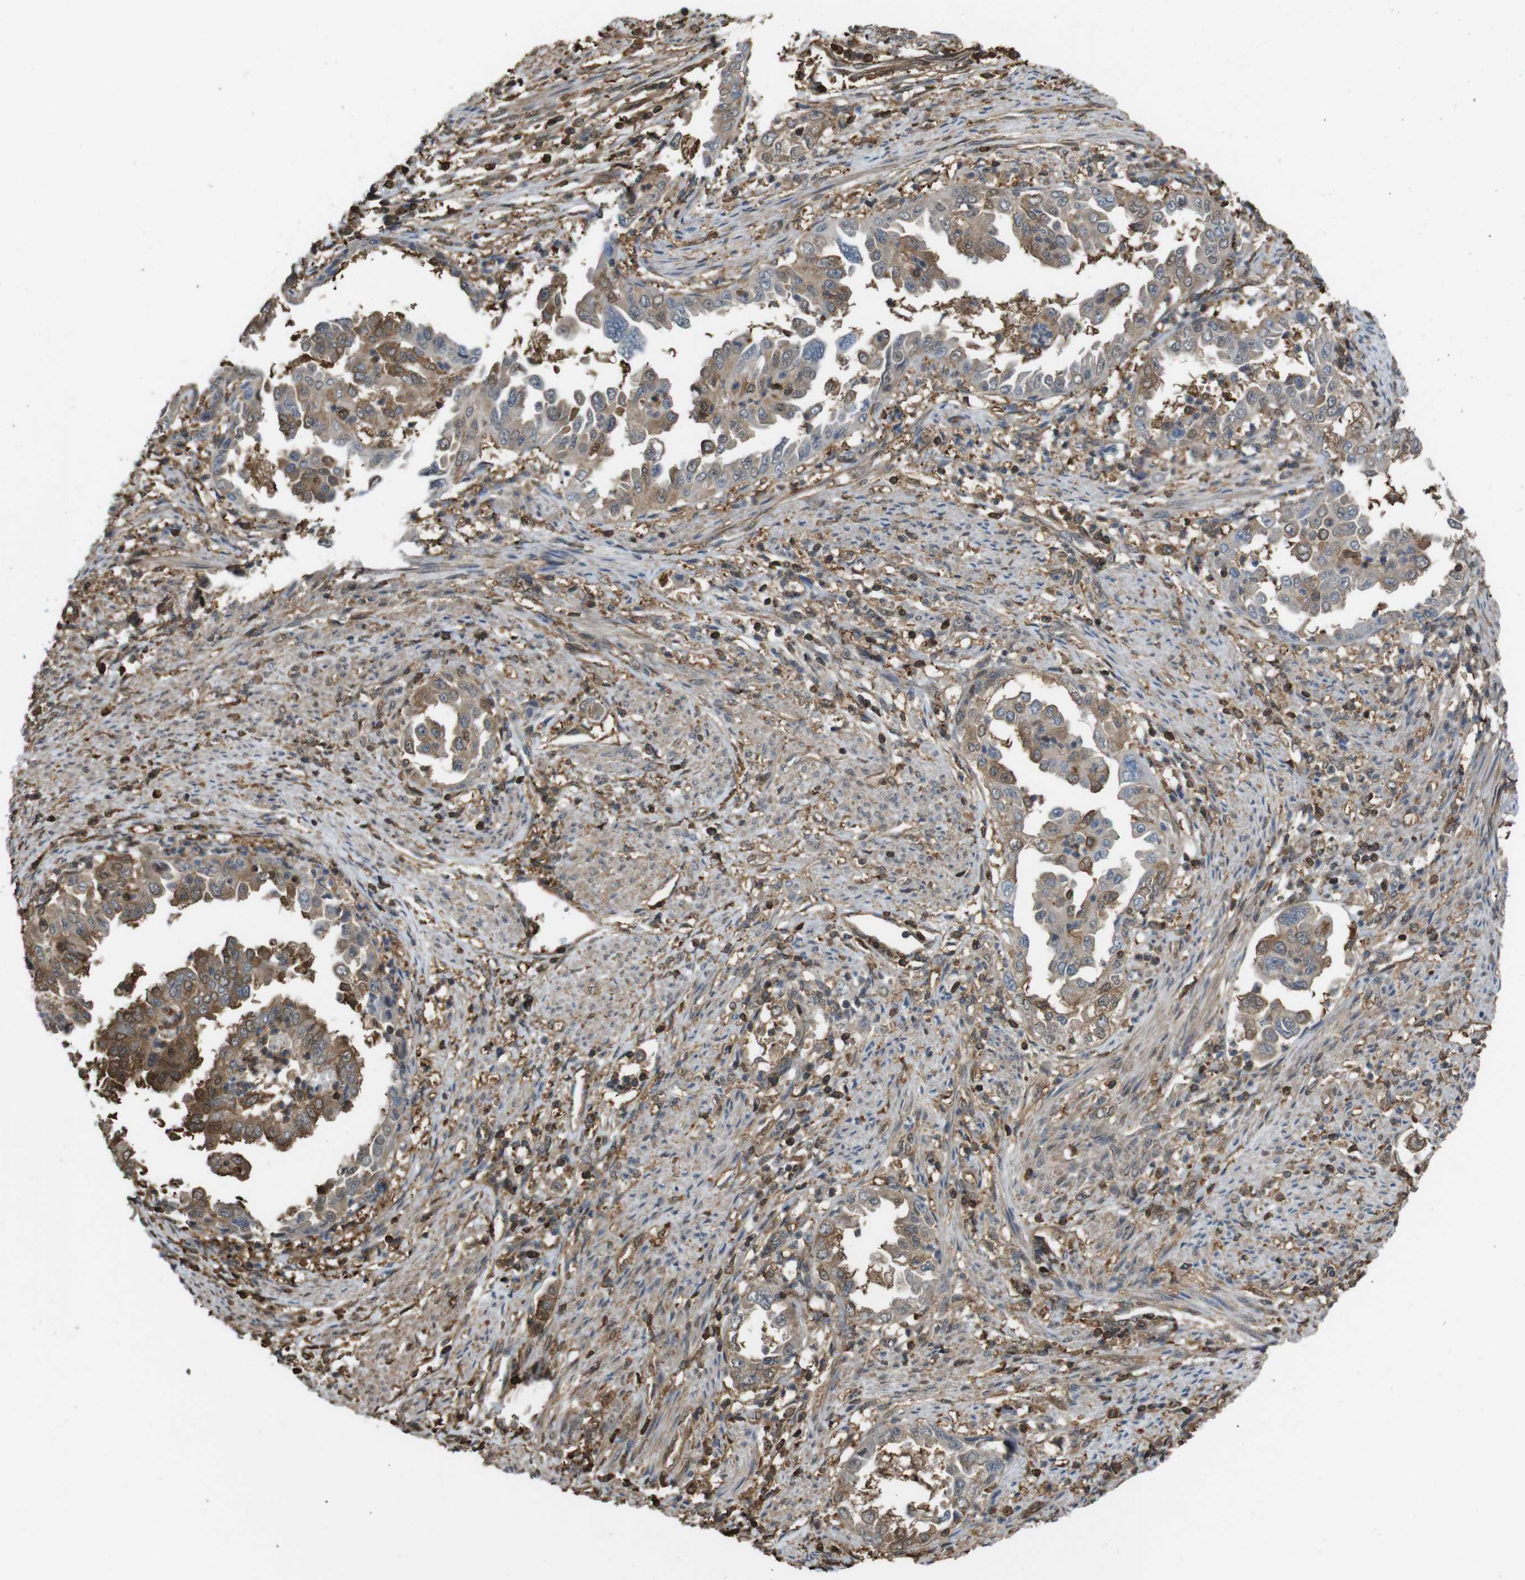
{"staining": {"intensity": "moderate", "quantity": ">75%", "location": "cytoplasmic/membranous"}, "tissue": "endometrial cancer", "cell_type": "Tumor cells", "image_type": "cancer", "snomed": [{"axis": "morphology", "description": "Adenocarcinoma, NOS"}, {"axis": "topography", "description": "Endometrium"}], "caption": "DAB immunohistochemical staining of endometrial cancer (adenocarcinoma) shows moderate cytoplasmic/membranous protein expression in approximately >75% of tumor cells.", "gene": "ARHGDIA", "patient": {"sex": "female", "age": 85}}